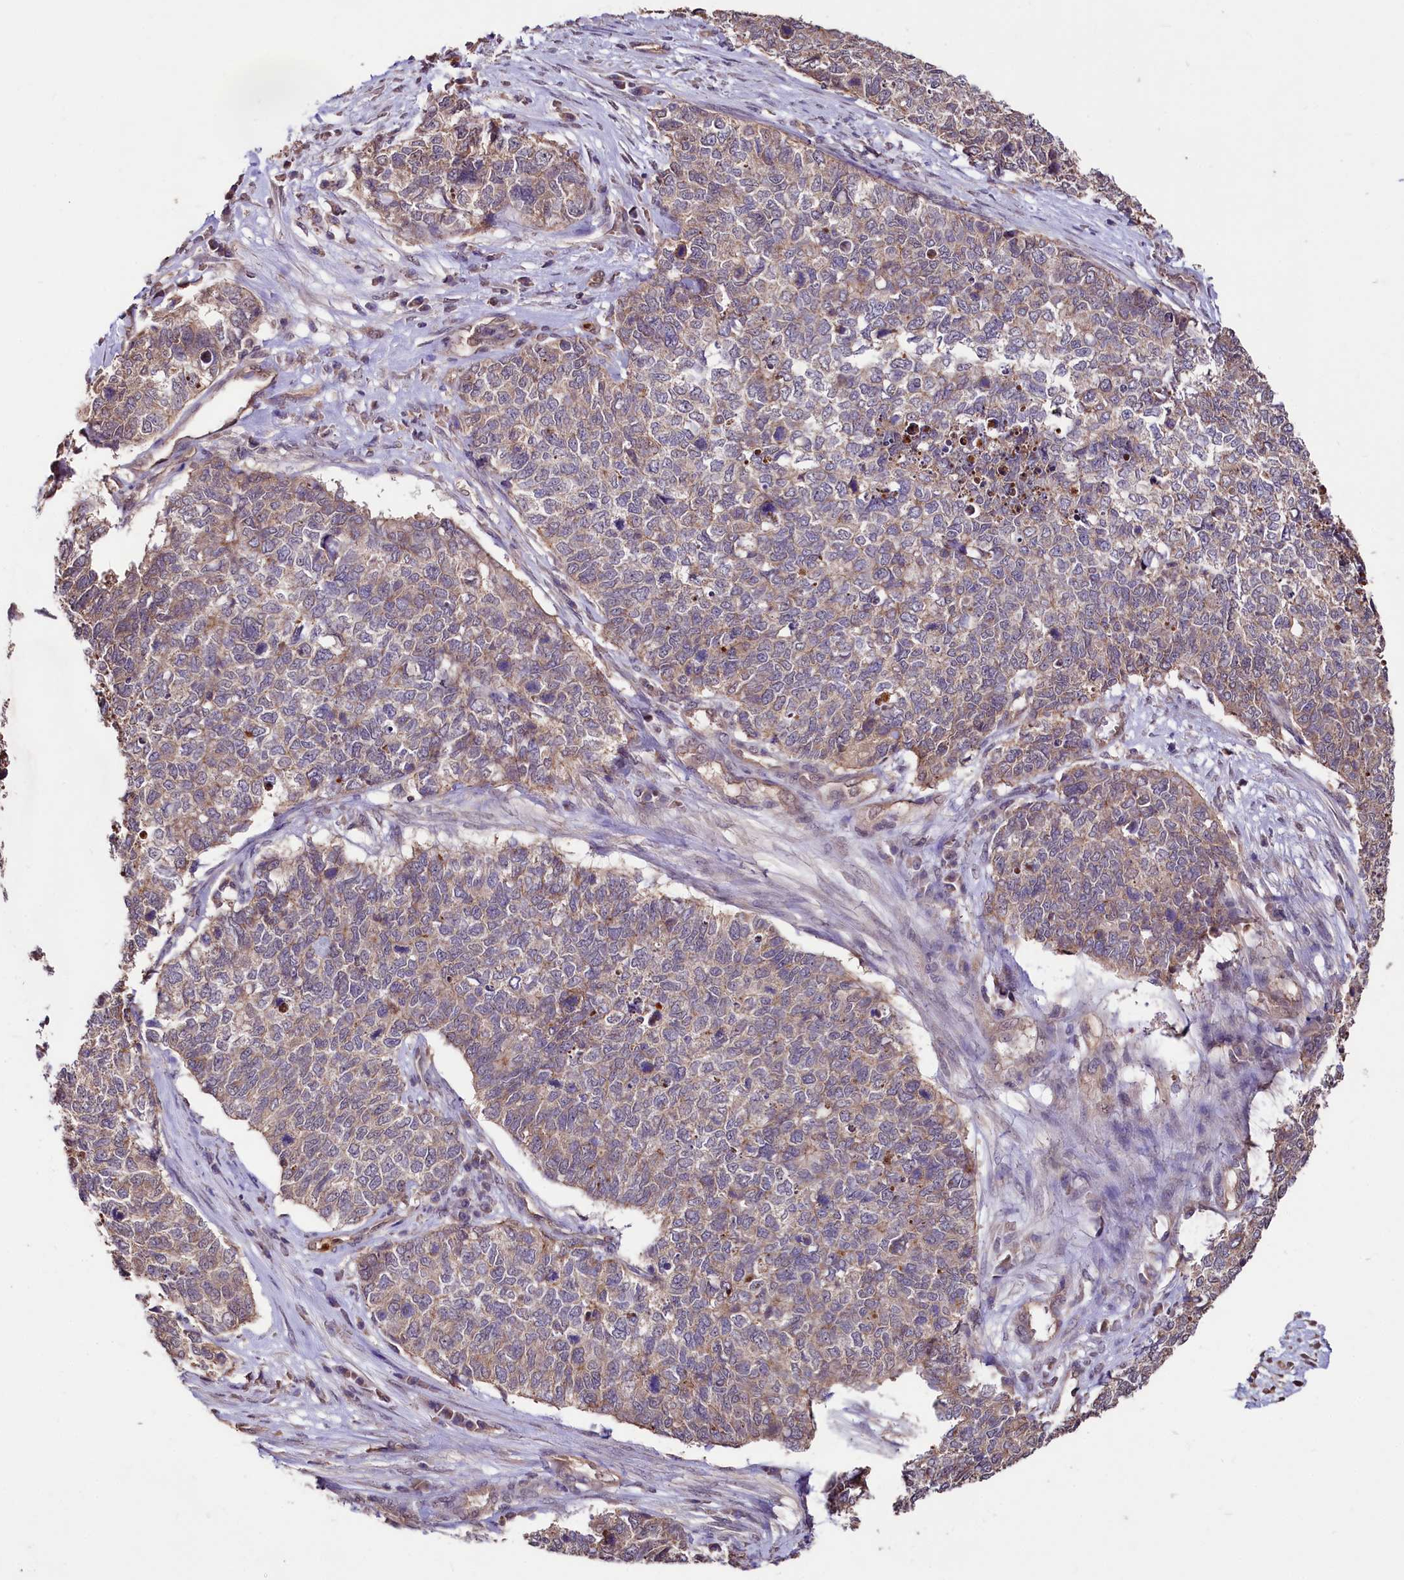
{"staining": {"intensity": "weak", "quantity": "25%-75%", "location": "cytoplasmic/membranous"}, "tissue": "cervical cancer", "cell_type": "Tumor cells", "image_type": "cancer", "snomed": [{"axis": "morphology", "description": "Squamous cell carcinoma, NOS"}, {"axis": "topography", "description": "Cervix"}], "caption": "Cervical cancer tissue shows weak cytoplasmic/membranous positivity in about 25%-75% of tumor cells", "gene": "KLRB1", "patient": {"sex": "female", "age": 63}}